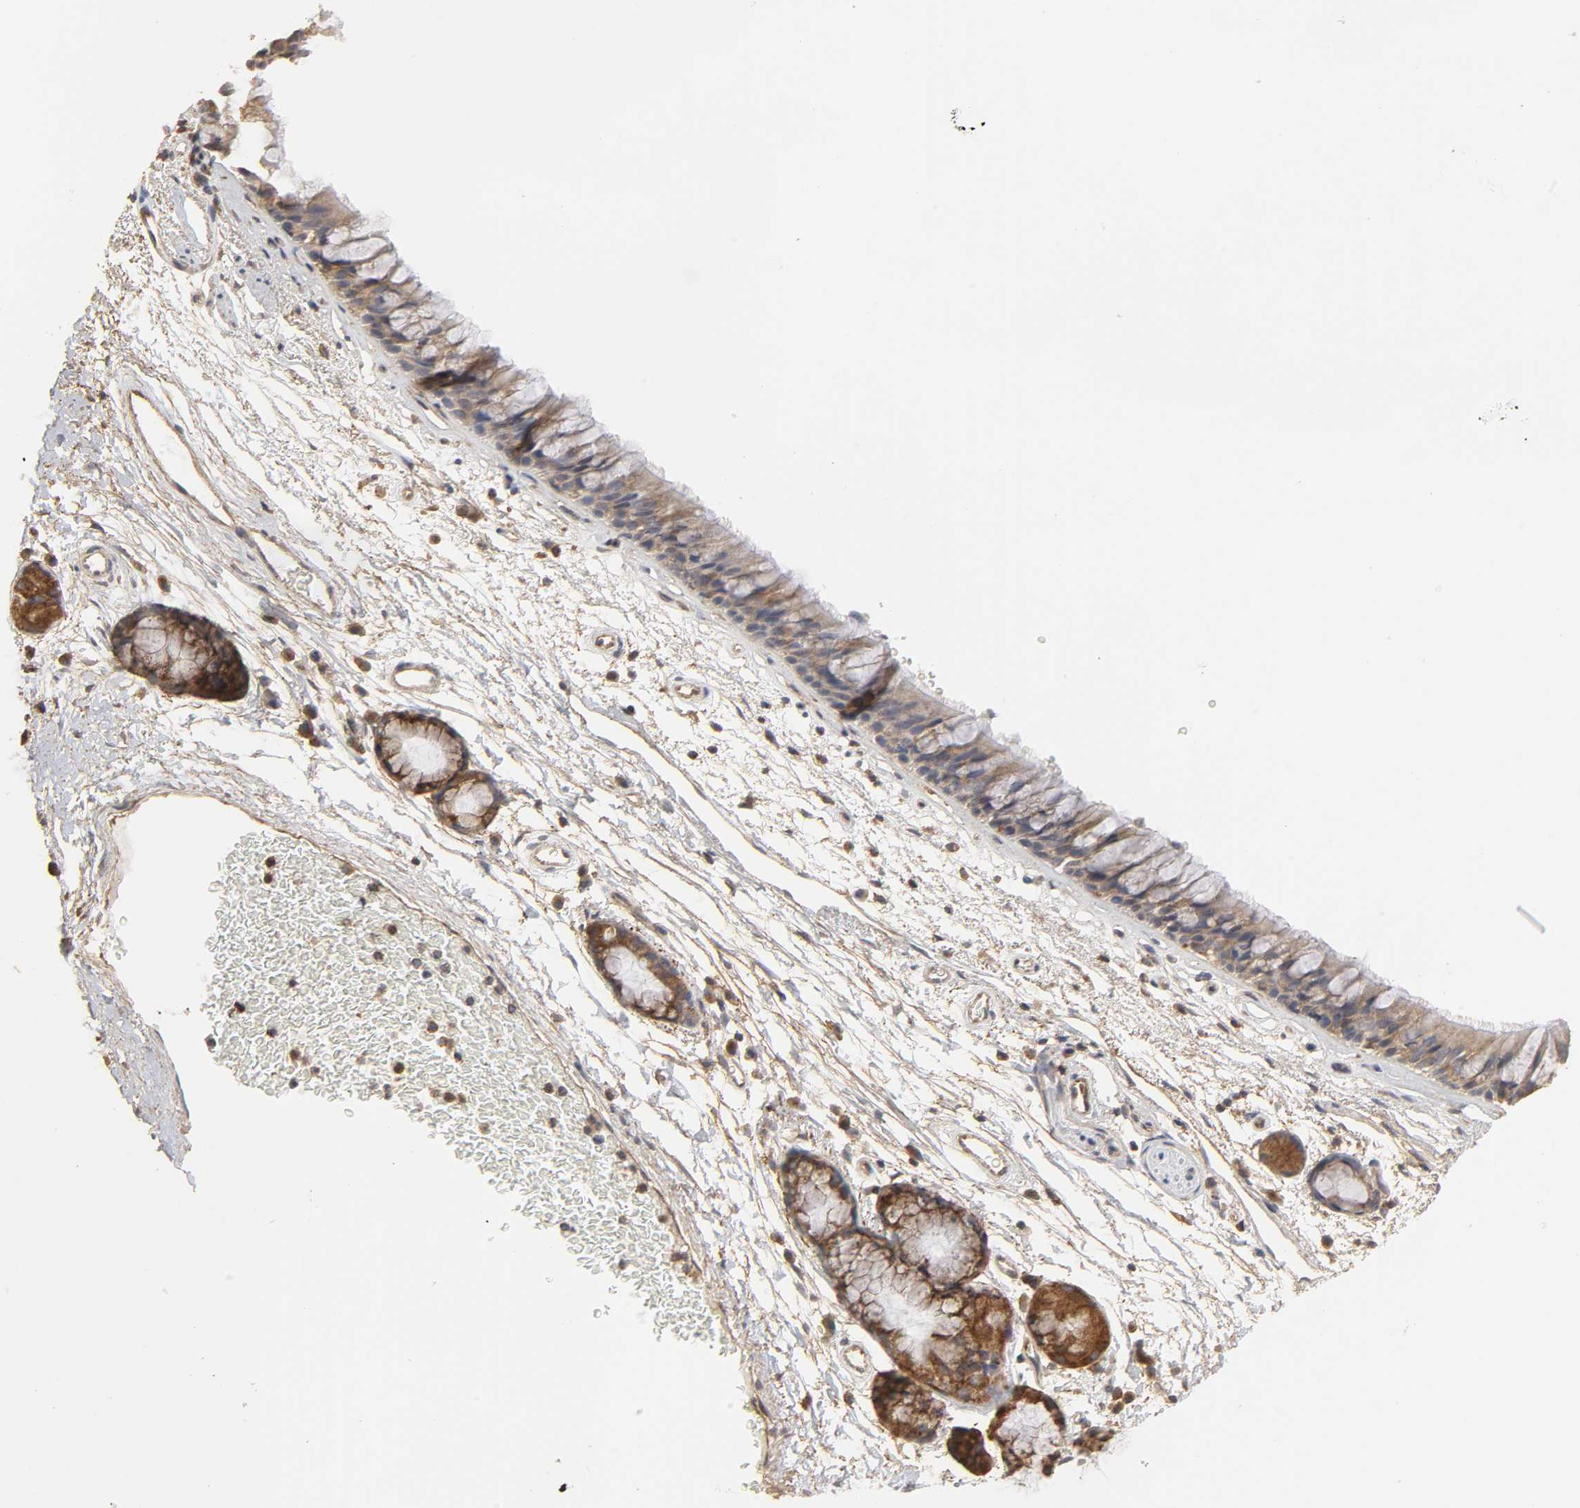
{"staining": {"intensity": "moderate", "quantity": ">75%", "location": "cytoplasmic/membranous"}, "tissue": "bronchus", "cell_type": "Respiratory epithelial cells", "image_type": "normal", "snomed": [{"axis": "morphology", "description": "Normal tissue, NOS"}, {"axis": "morphology", "description": "Adenocarcinoma, NOS"}, {"axis": "topography", "description": "Bronchus"}, {"axis": "topography", "description": "Lung"}], "caption": "IHC photomicrograph of benign human bronchus stained for a protein (brown), which displays medium levels of moderate cytoplasmic/membranous expression in about >75% of respiratory epithelial cells.", "gene": "SH3GLB1", "patient": {"sex": "female", "age": 54}}